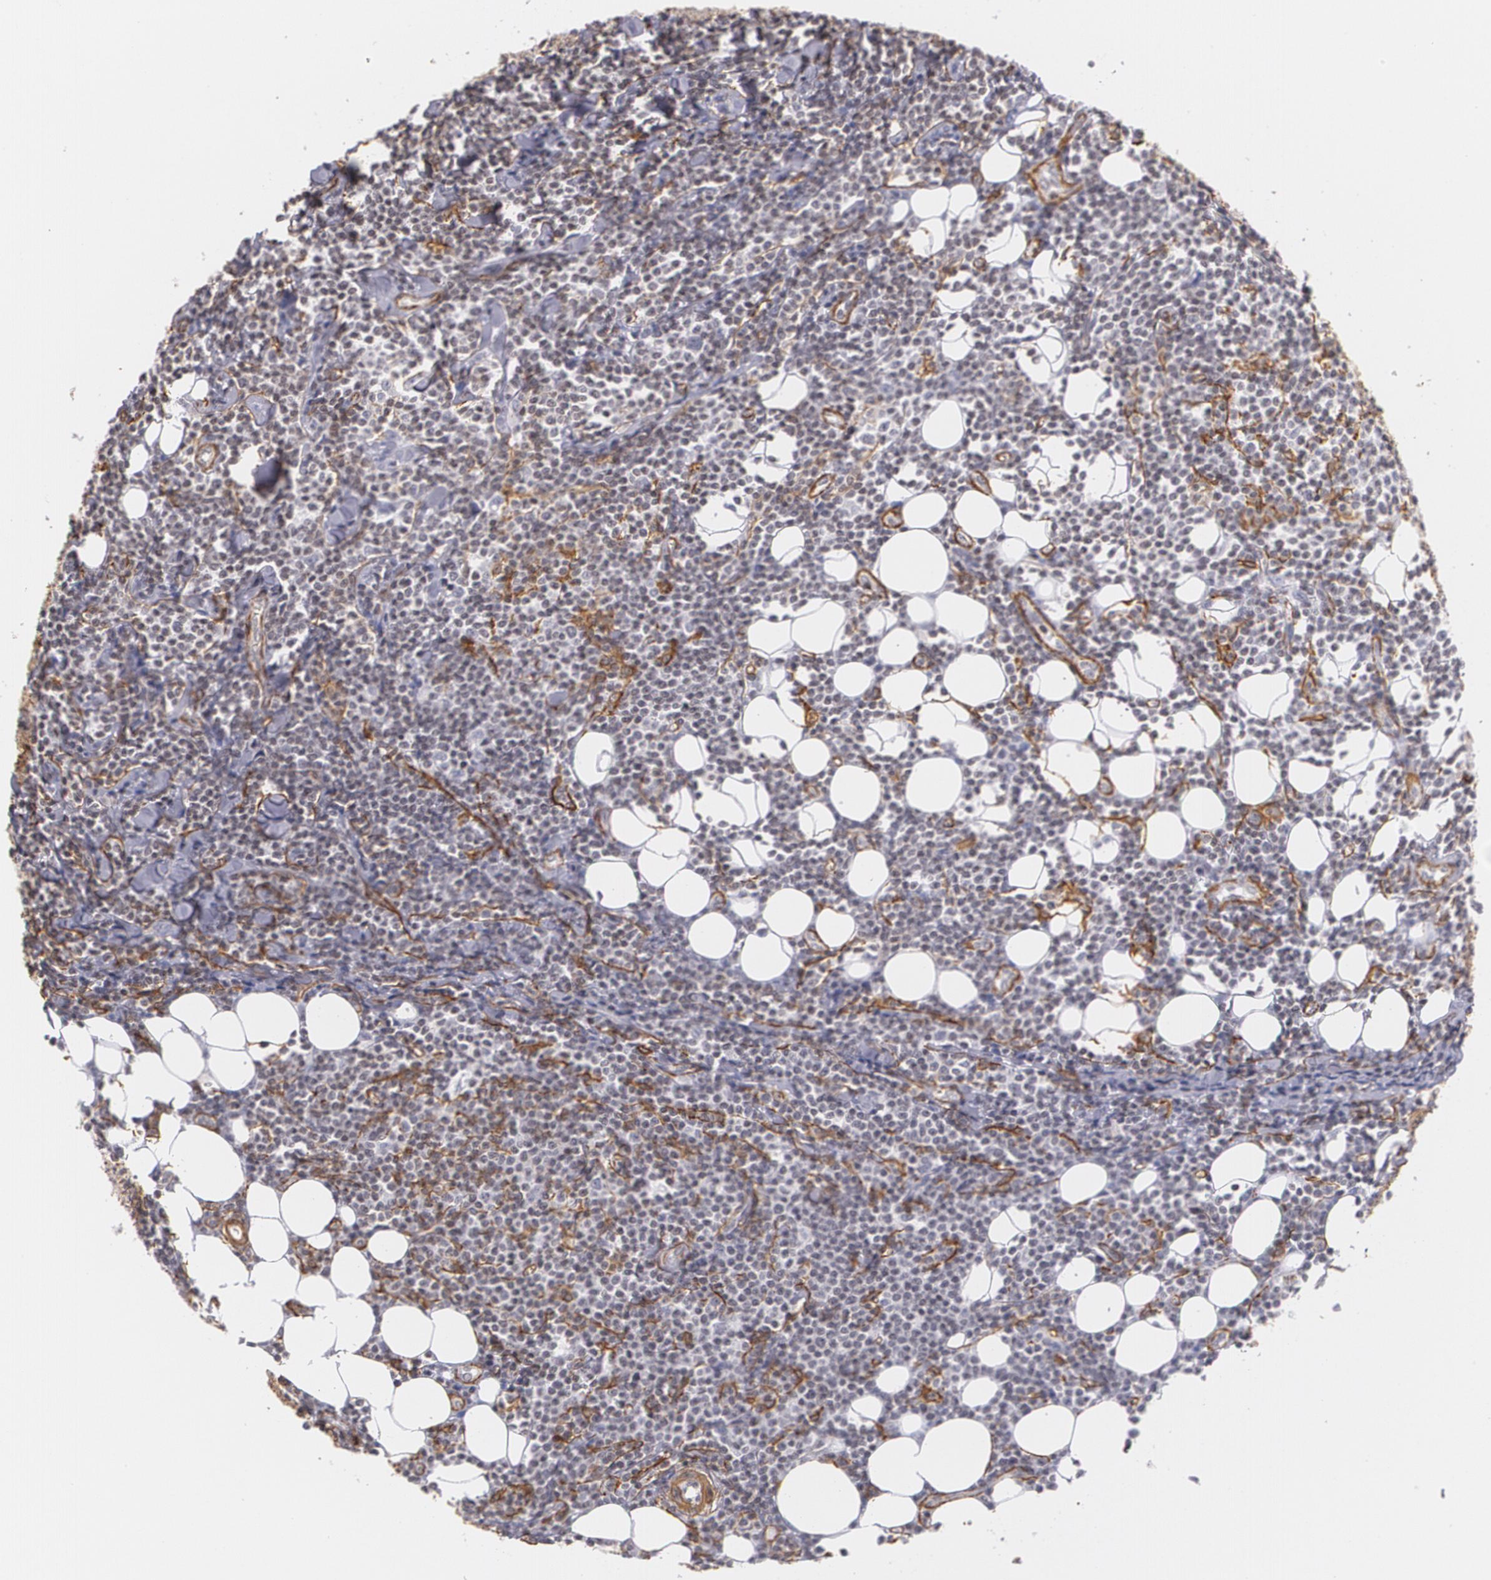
{"staining": {"intensity": "negative", "quantity": "none", "location": "none"}, "tissue": "lymphoma", "cell_type": "Tumor cells", "image_type": "cancer", "snomed": [{"axis": "morphology", "description": "Malignant lymphoma, non-Hodgkin's type, Low grade"}, {"axis": "topography", "description": "Soft tissue"}], "caption": "DAB (3,3'-diaminobenzidine) immunohistochemical staining of malignant lymphoma, non-Hodgkin's type (low-grade) shows no significant positivity in tumor cells.", "gene": "VAMP1", "patient": {"sex": "male", "age": 92}}